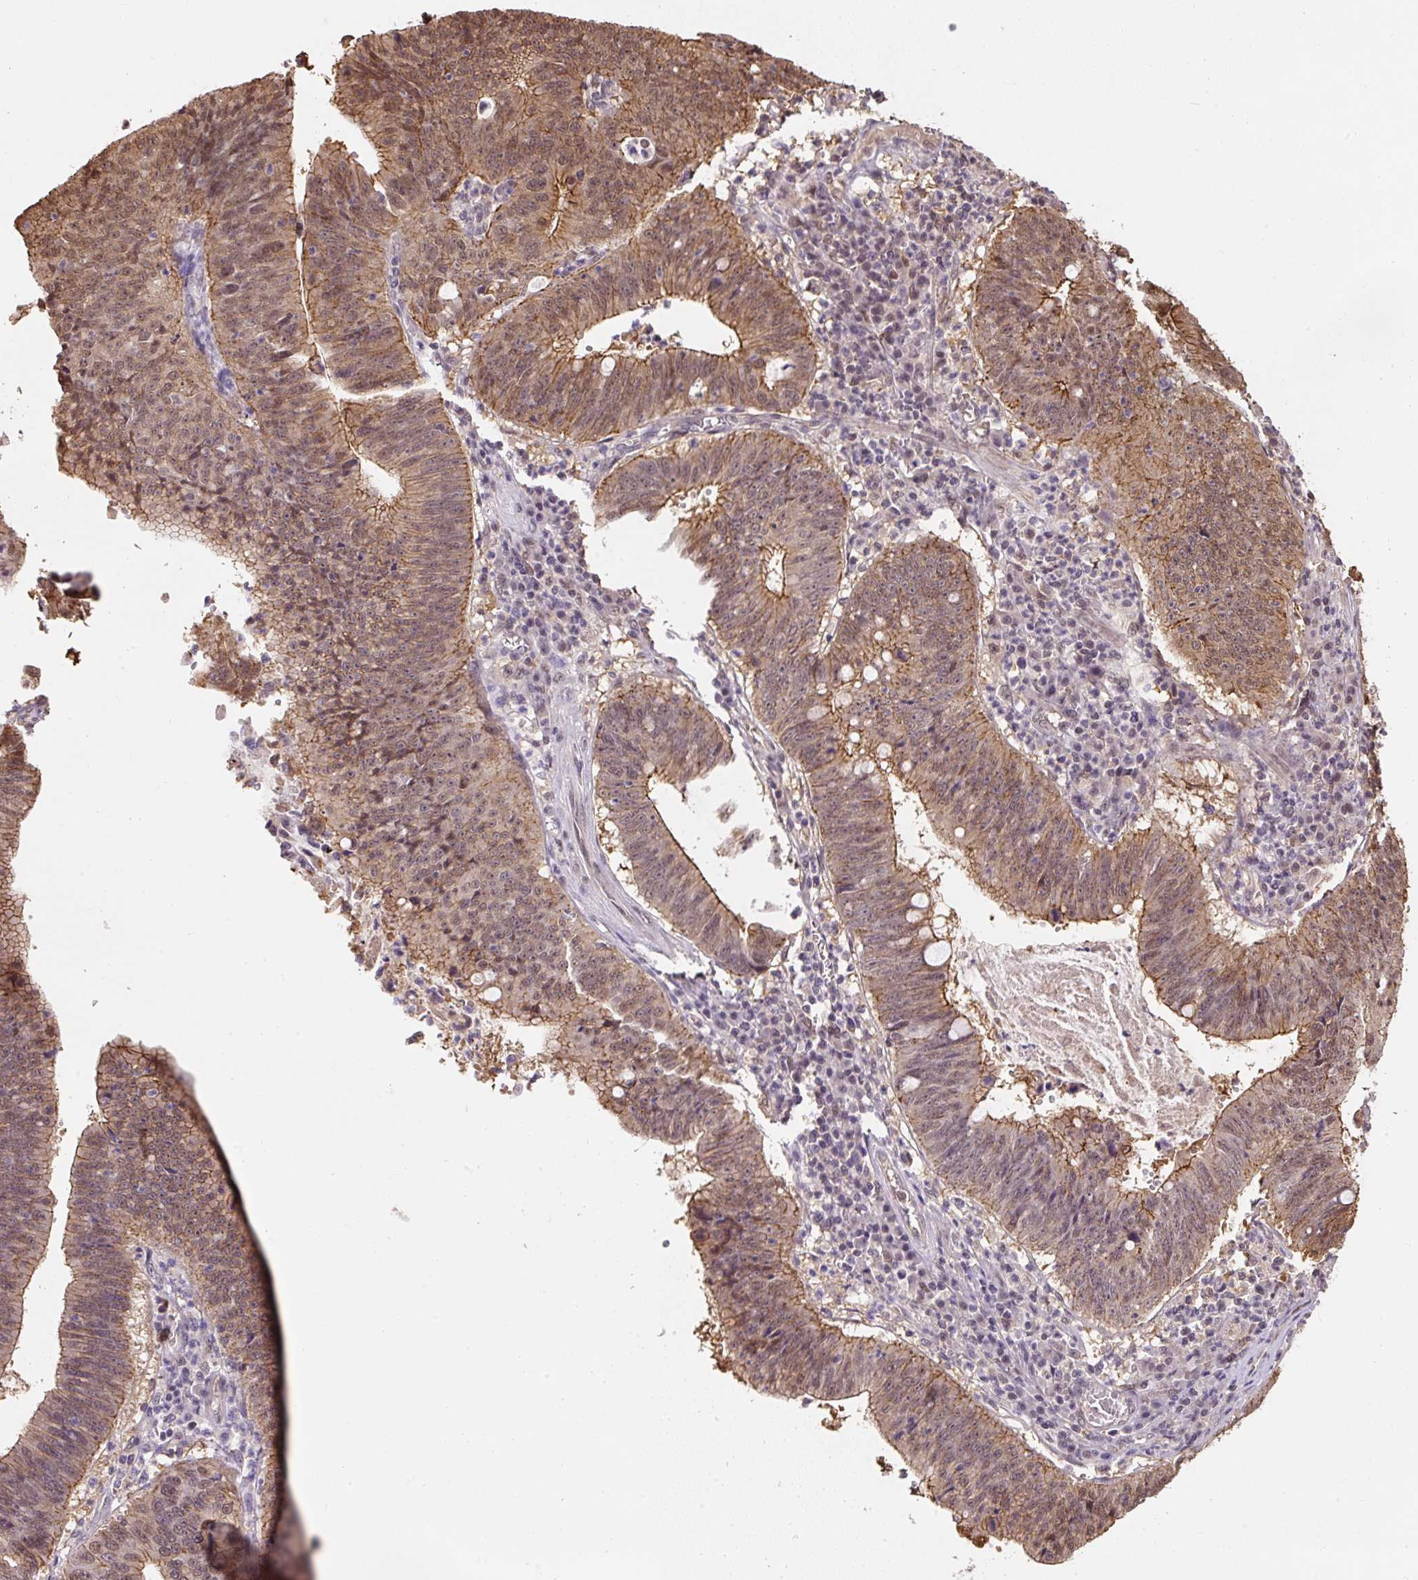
{"staining": {"intensity": "moderate", "quantity": ">75%", "location": "cytoplasmic/membranous,nuclear"}, "tissue": "stomach cancer", "cell_type": "Tumor cells", "image_type": "cancer", "snomed": [{"axis": "morphology", "description": "Adenocarcinoma, NOS"}, {"axis": "topography", "description": "Stomach"}], "caption": "Immunohistochemical staining of stomach cancer (adenocarcinoma) demonstrates medium levels of moderate cytoplasmic/membranous and nuclear protein expression in about >75% of tumor cells. (Stains: DAB (3,3'-diaminobenzidine) in brown, nuclei in blue, Microscopy: brightfield microscopy at high magnification).", "gene": "ST13", "patient": {"sex": "male", "age": 59}}